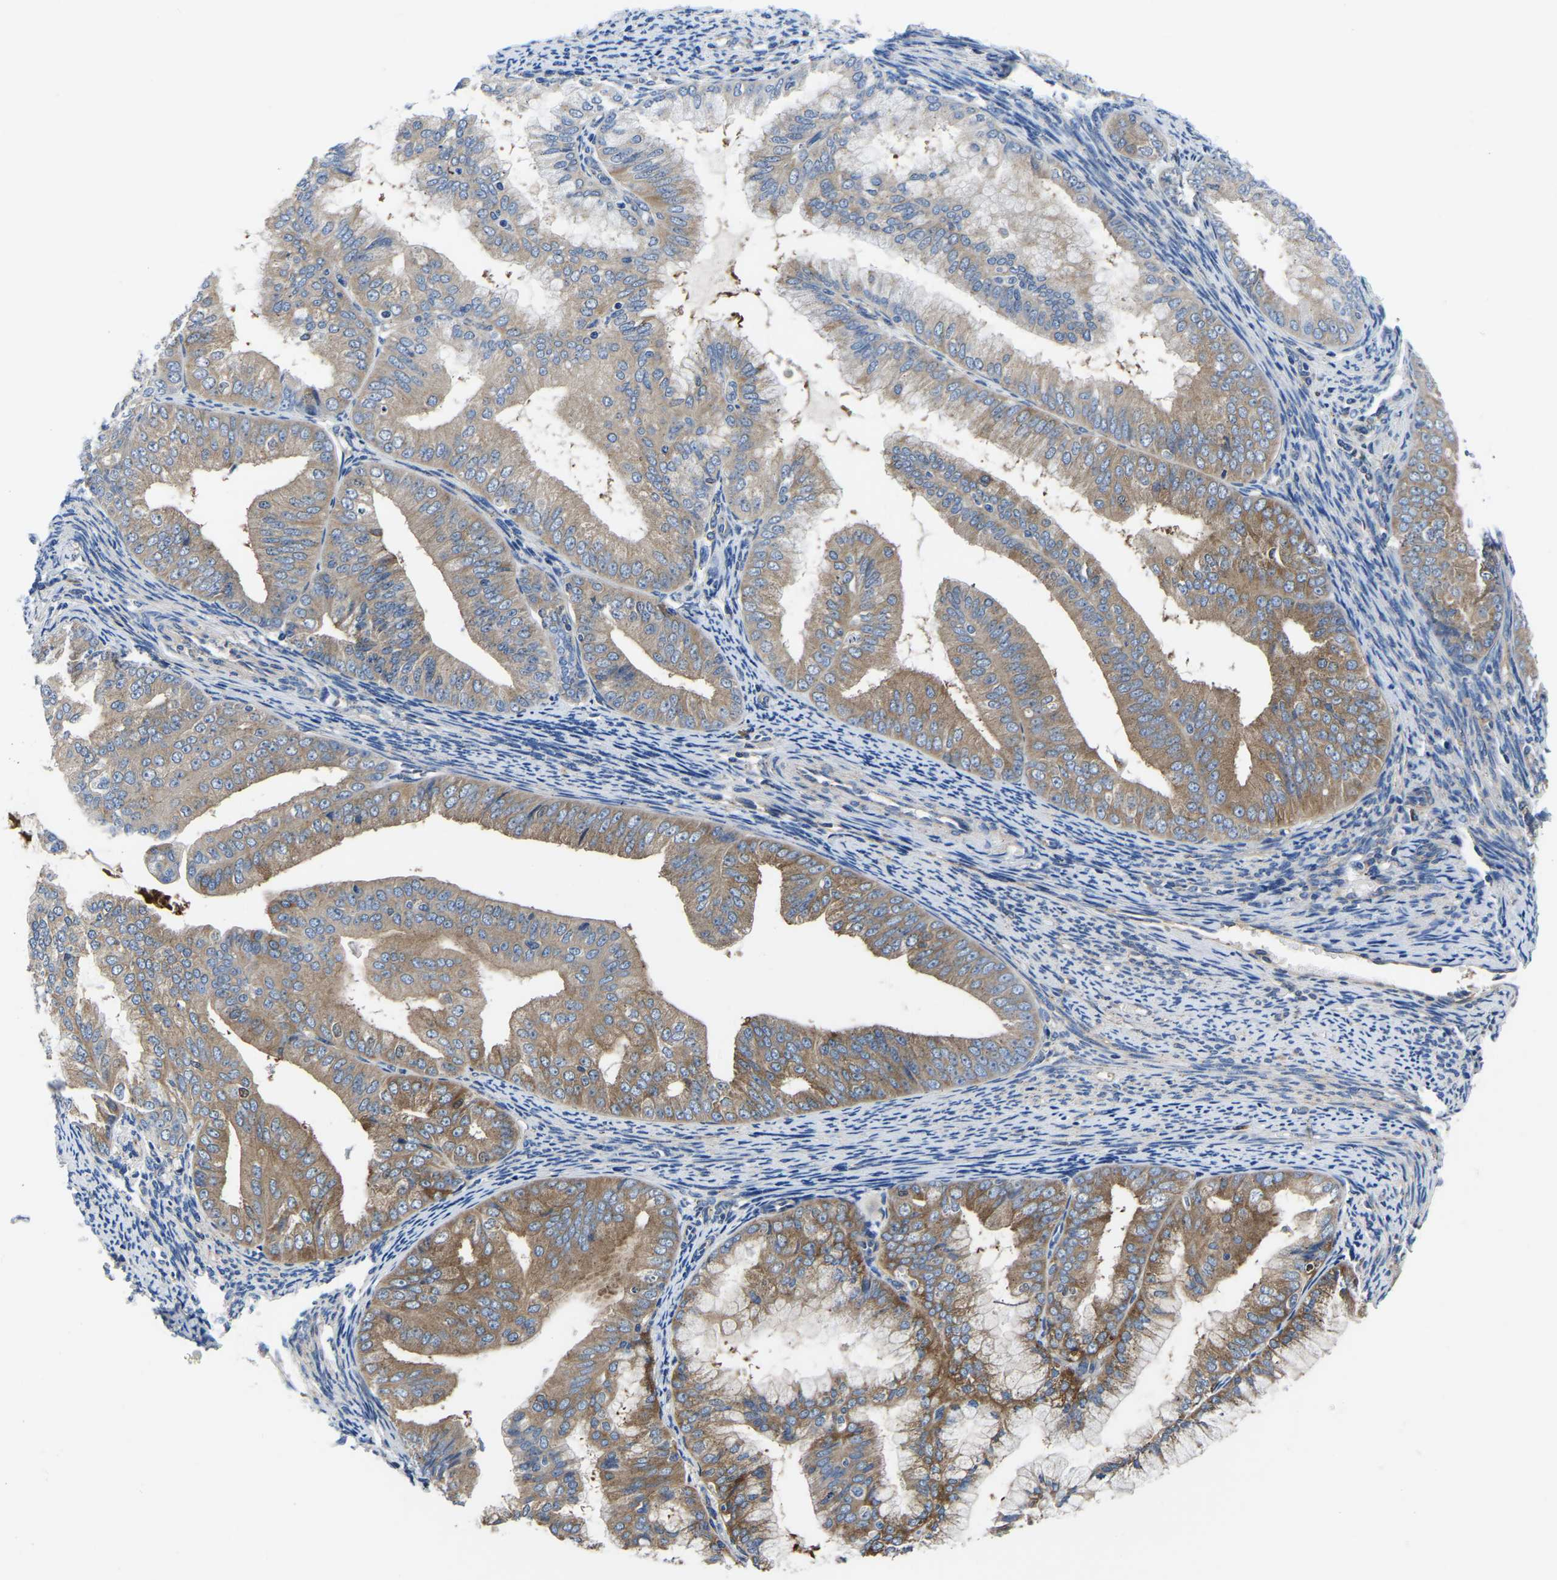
{"staining": {"intensity": "weak", "quantity": ">75%", "location": "cytoplasmic/membranous"}, "tissue": "endometrial cancer", "cell_type": "Tumor cells", "image_type": "cancer", "snomed": [{"axis": "morphology", "description": "Adenocarcinoma, NOS"}, {"axis": "topography", "description": "Endometrium"}], "caption": "IHC histopathology image of endometrial cancer (adenocarcinoma) stained for a protein (brown), which reveals low levels of weak cytoplasmic/membranous expression in about >75% of tumor cells.", "gene": "TFG", "patient": {"sex": "female", "age": 63}}